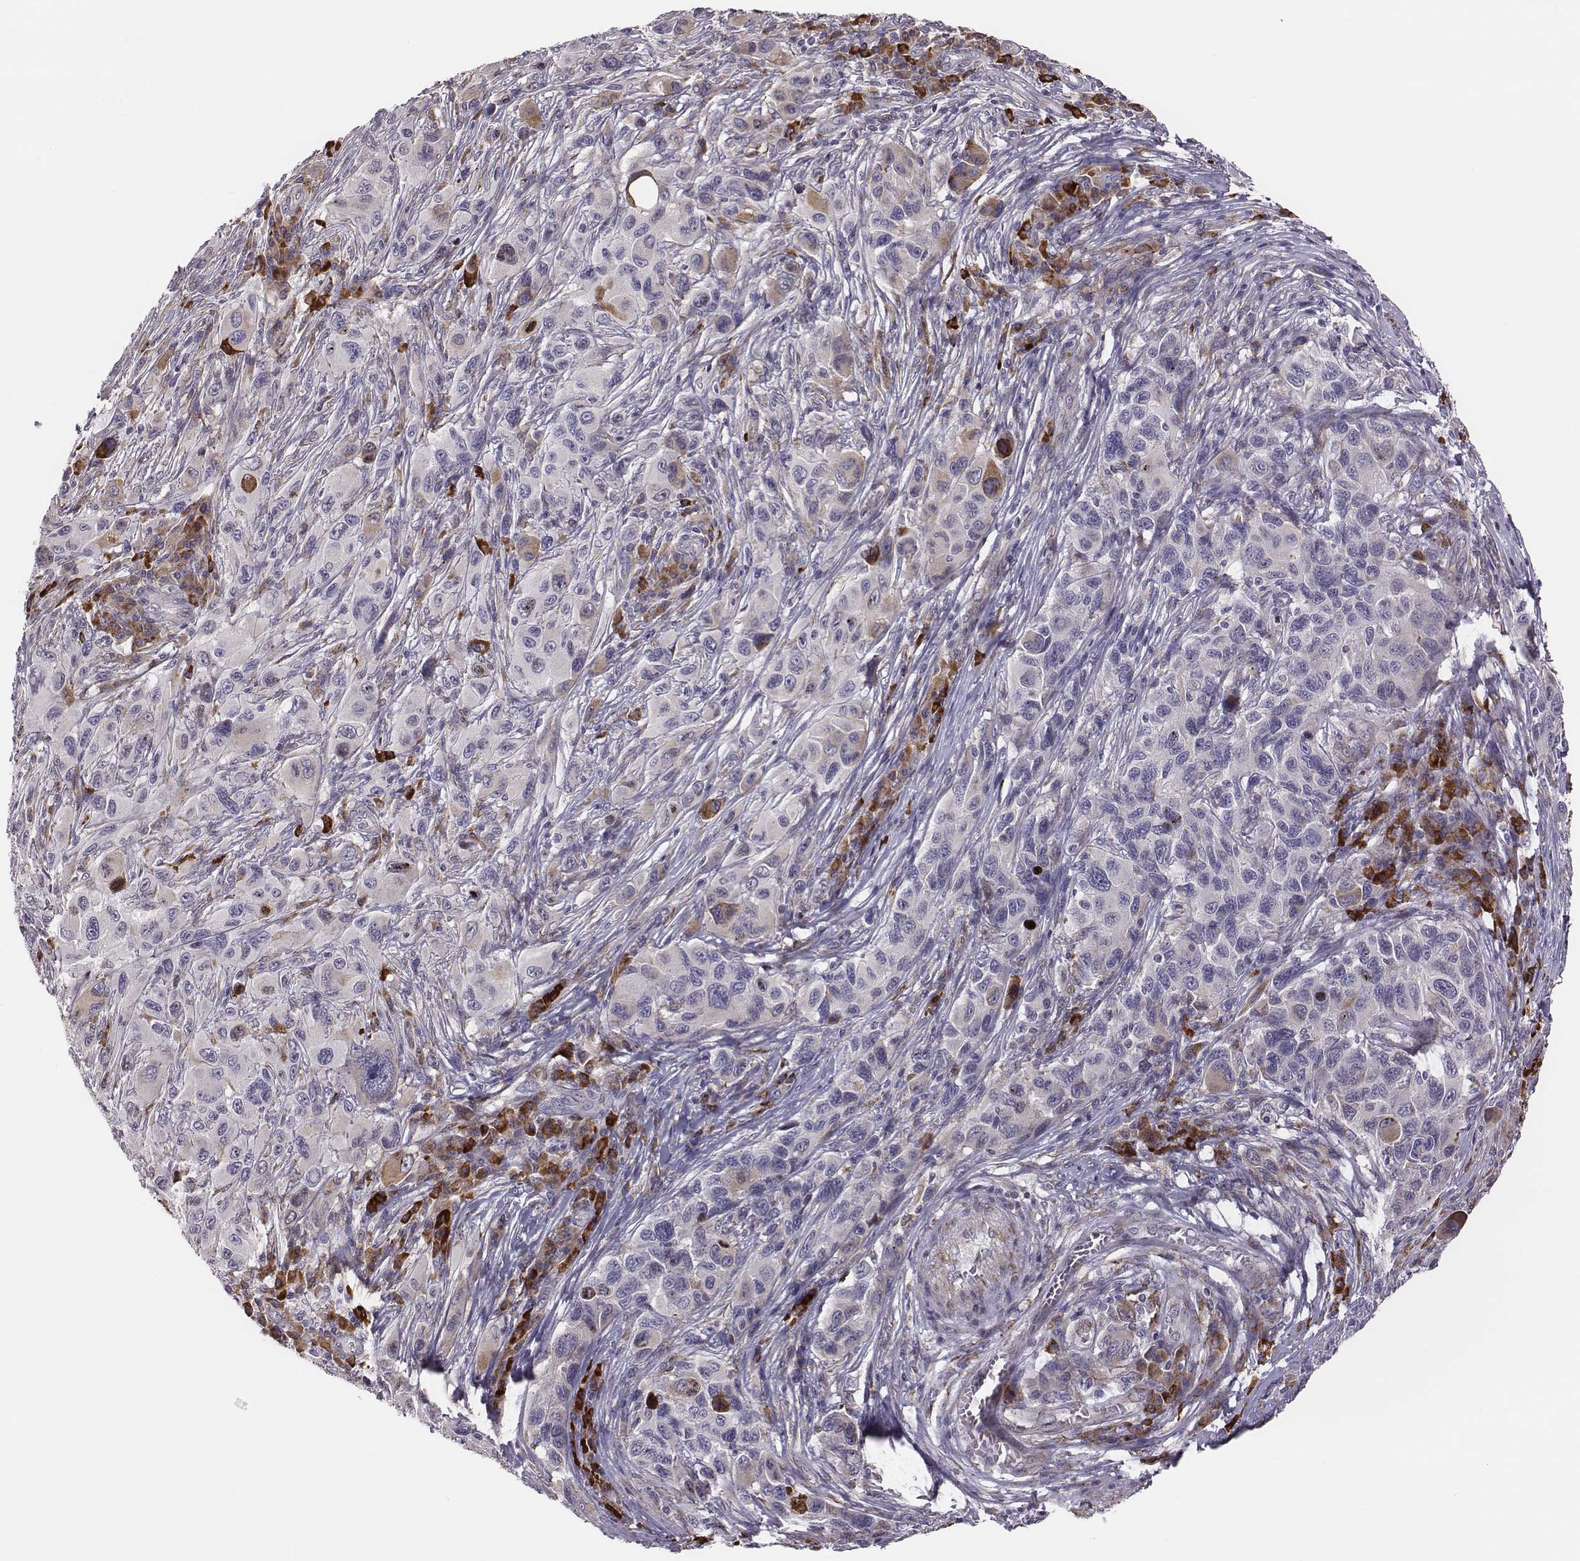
{"staining": {"intensity": "weak", "quantity": "<25%", "location": "cytoplasmic/membranous"}, "tissue": "melanoma", "cell_type": "Tumor cells", "image_type": "cancer", "snomed": [{"axis": "morphology", "description": "Malignant melanoma, NOS"}, {"axis": "topography", "description": "Skin"}], "caption": "Tumor cells are negative for protein expression in human malignant melanoma.", "gene": "SELENOI", "patient": {"sex": "male", "age": 53}}